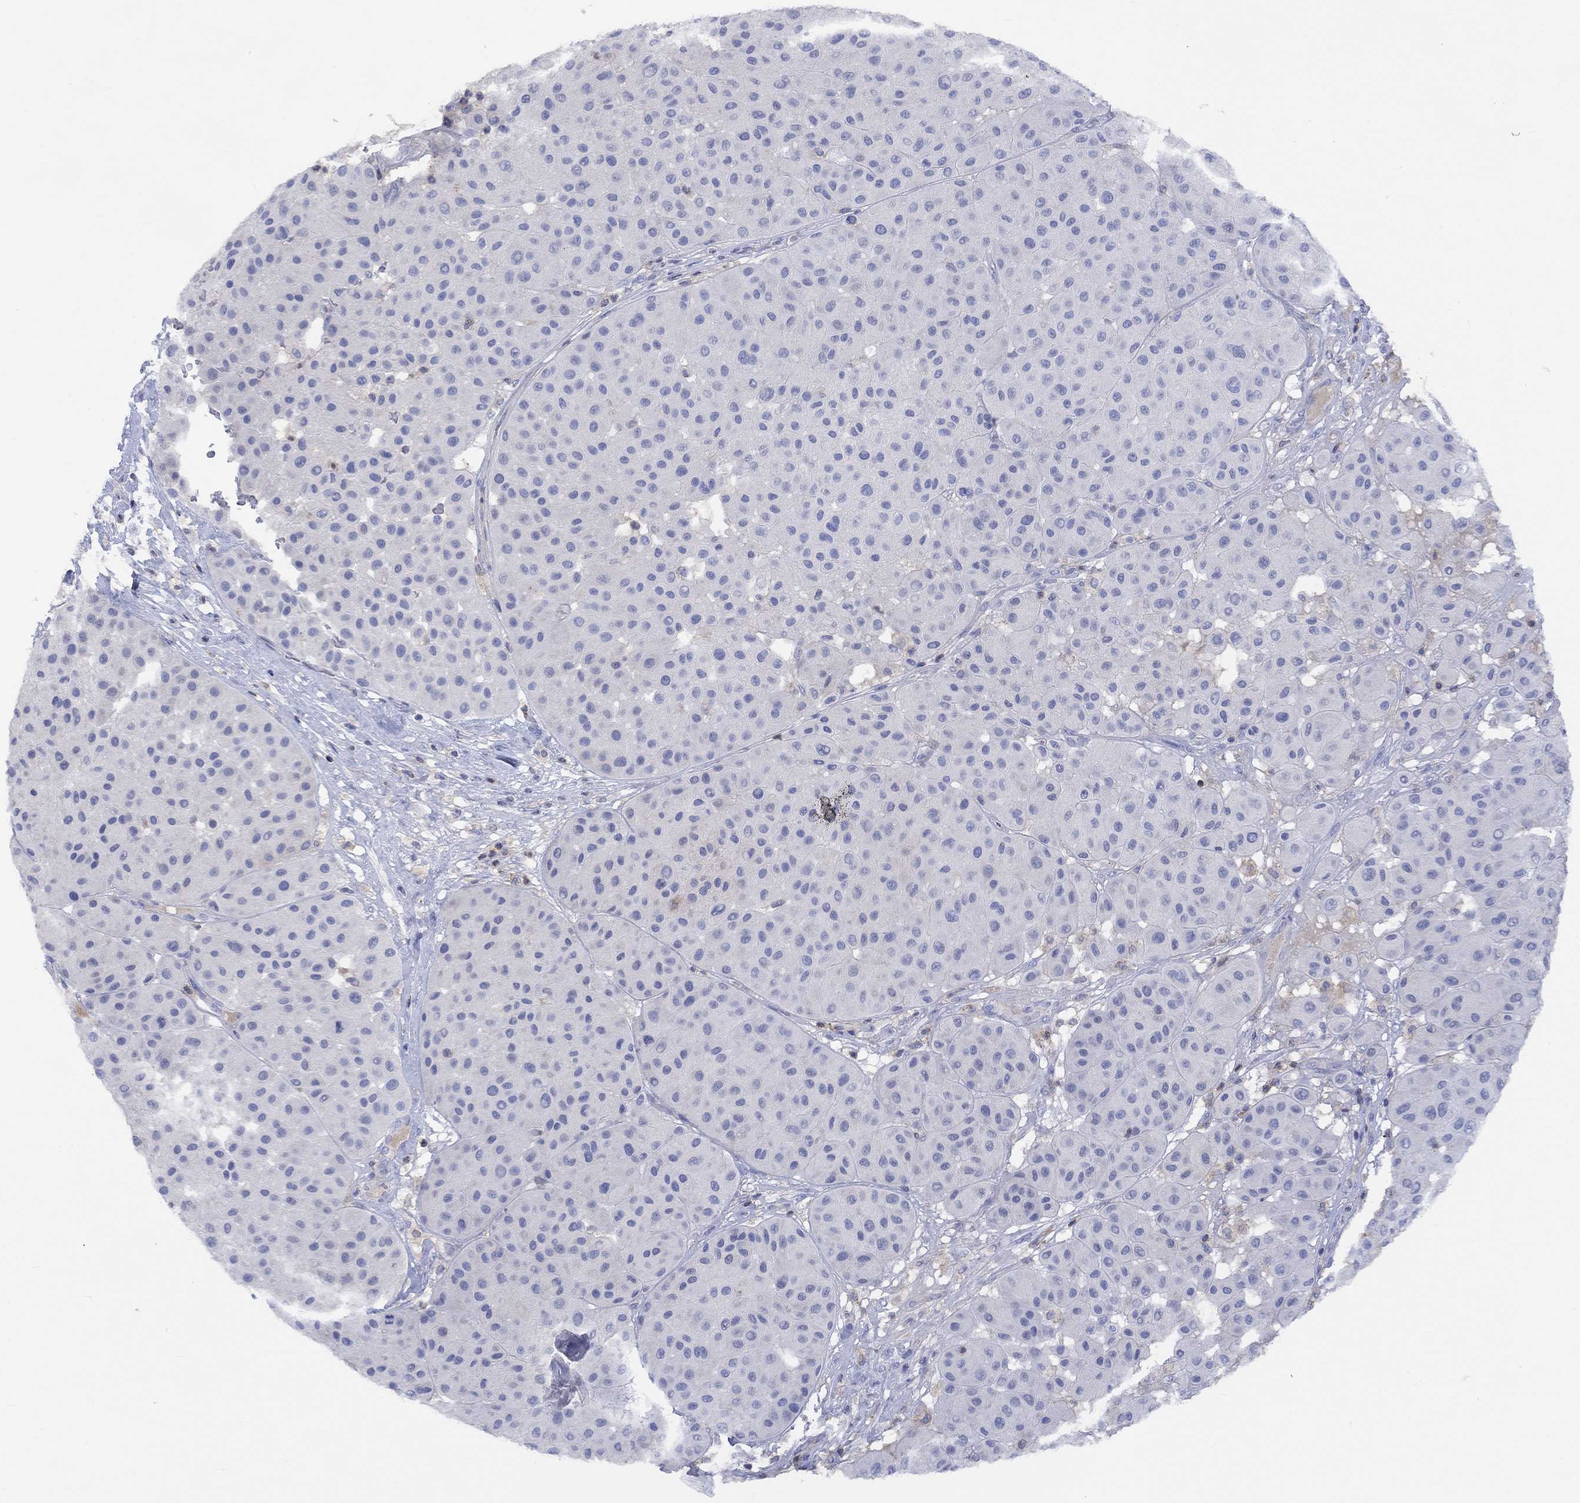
{"staining": {"intensity": "negative", "quantity": "none", "location": "none"}, "tissue": "melanoma", "cell_type": "Tumor cells", "image_type": "cancer", "snomed": [{"axis": "morphology", "description": "Malignant melanoma, Metastatic site"}, {"axis": "topography", "description": "Smooth muscle"}], "caption": "IHC of melanoma exhibits no positivity in tumor cells.", "gene": "GCM1", "patient": {"sex": "male", "age": 41}}